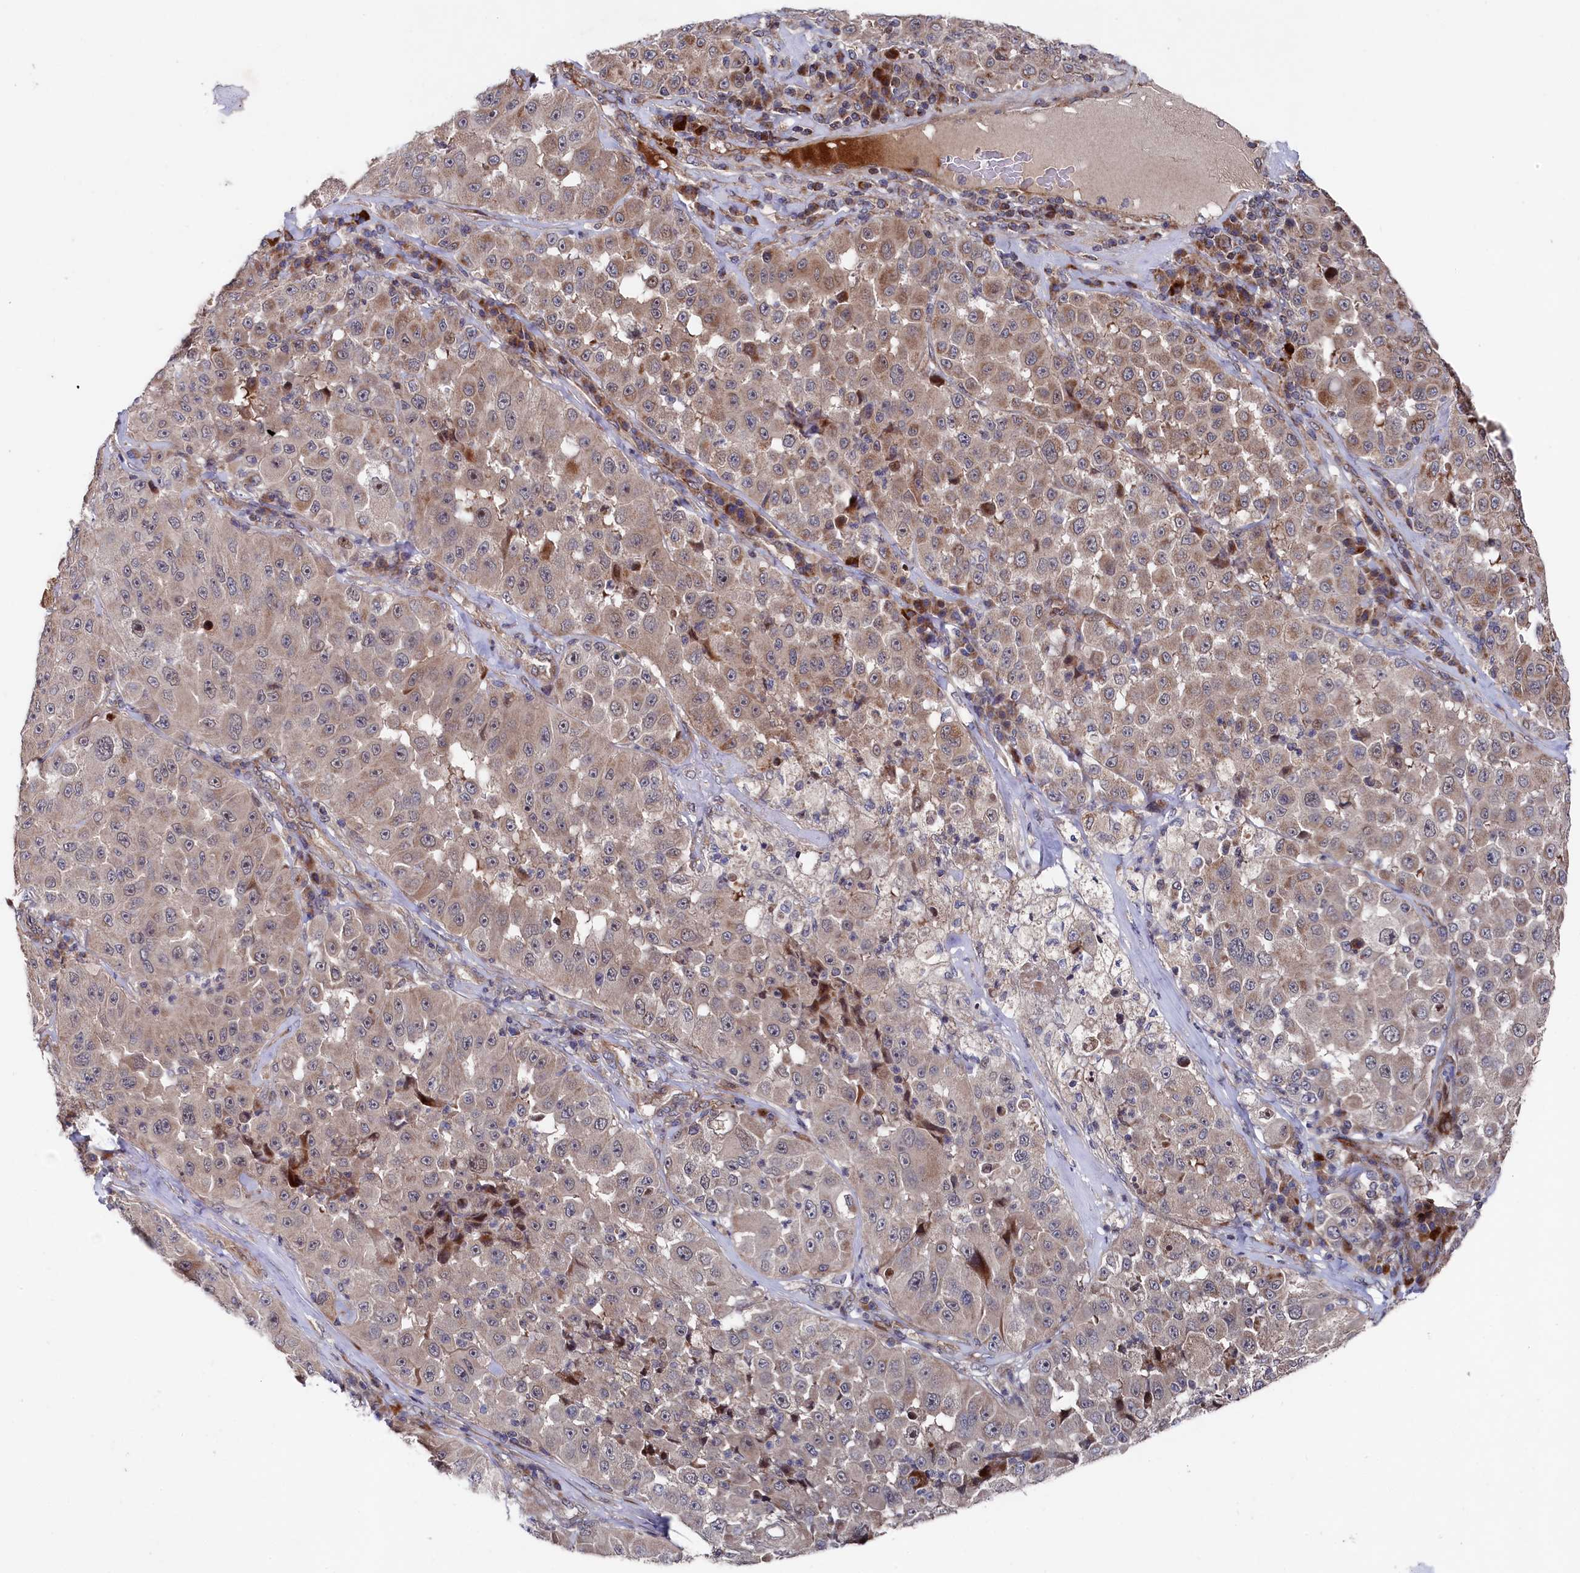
{"staining": {"intensity": "moderate", "quantity": "25%-75%", "location": "cytoplasmic/membranous"}, "tissue": "melanoma", "cell_type": "Tumor cells", "image_type": "cancer", "snomed": [{"axis": "morphology", "description": "Malignant melanoma, Metastatic site"}, {"axis": "topography", "description": "Lymph node"}], "caption": "This photomicrograph shows malignant melanoma (metastatic site) stained with IHC to label a protein in brown. The cytoplasmic/membranous of tumor cells show moderate positivity for the protein. Nuclei are counter-stained blue.", "gene": "SUPV3L1", "patient": {"sex": "male", "age": 62}}